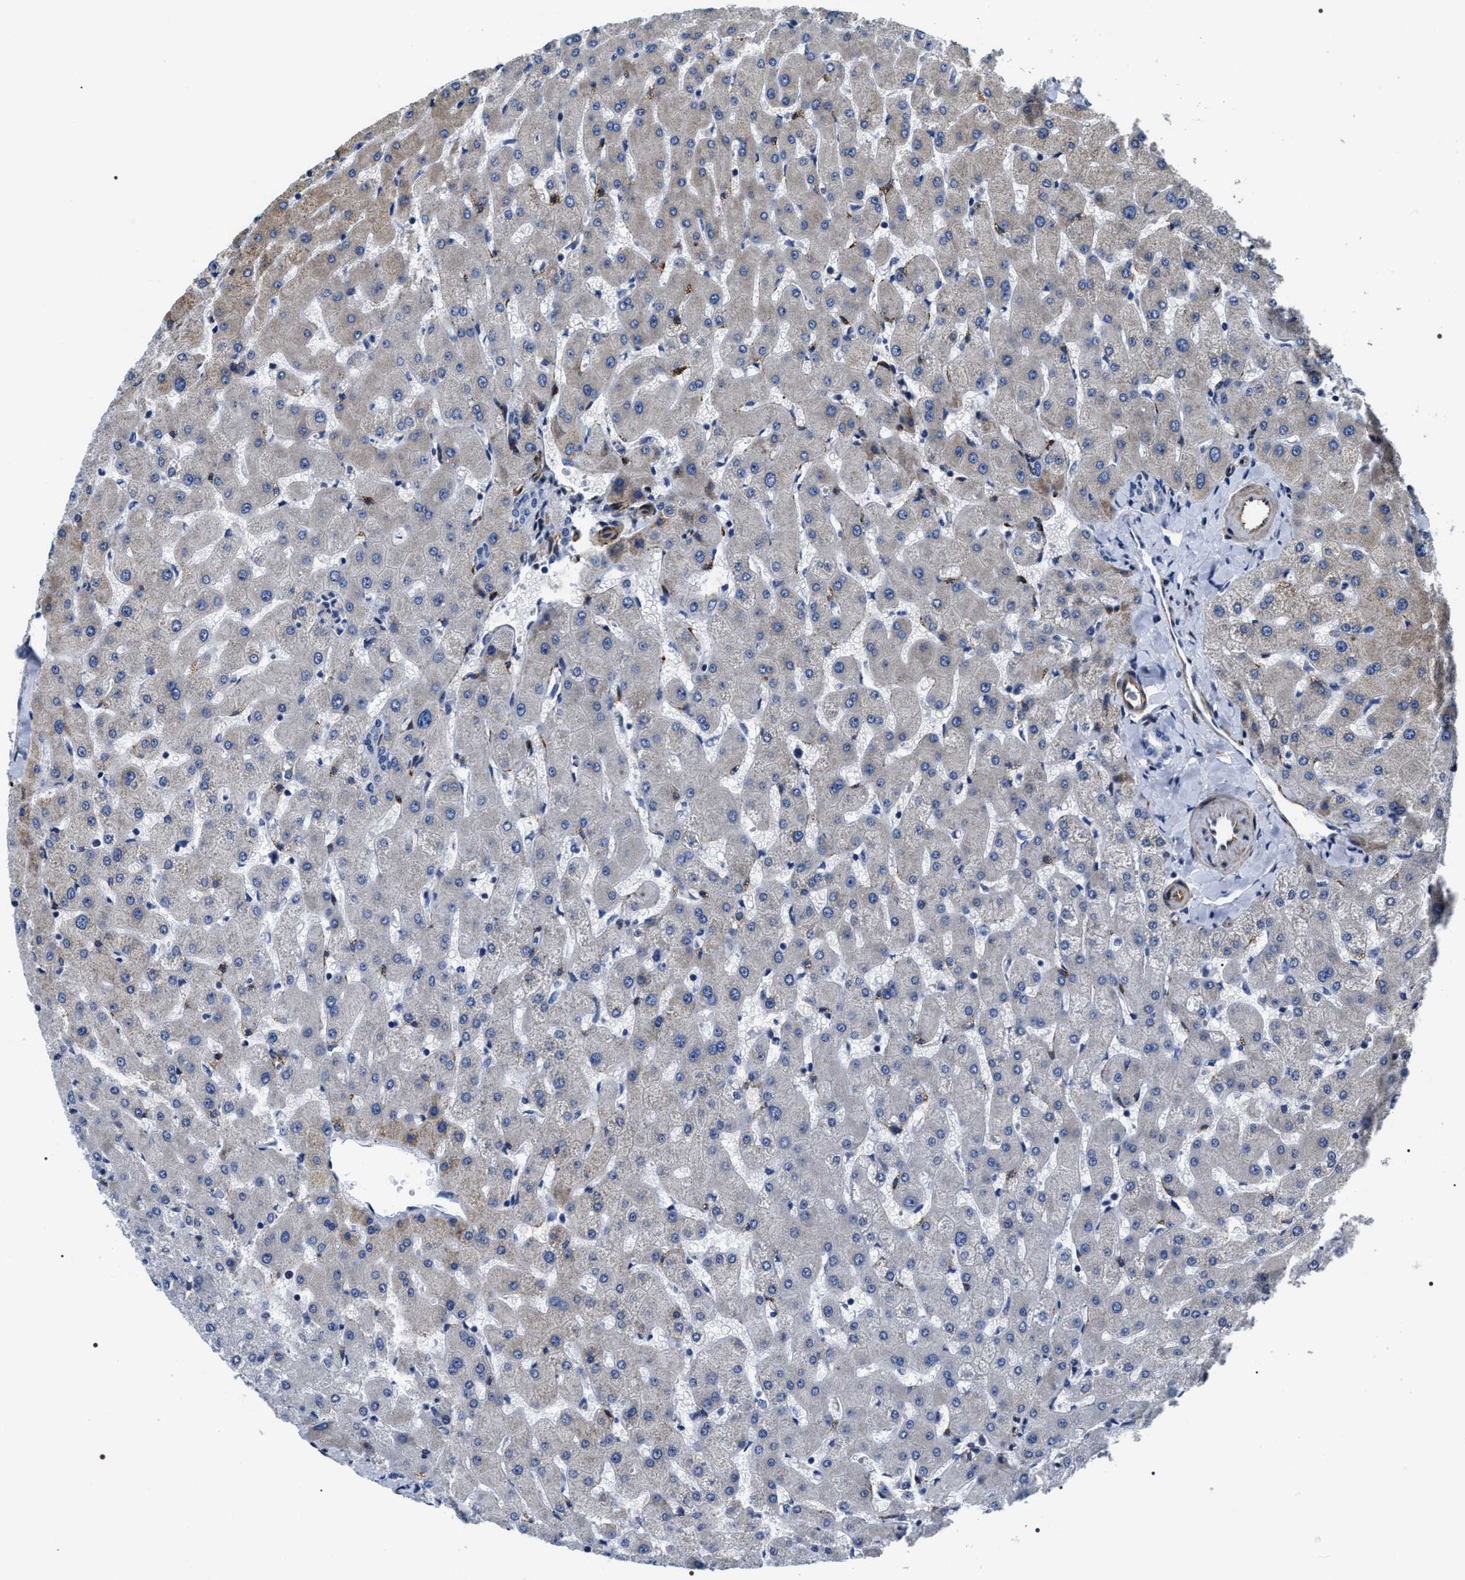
{"staining": {"intensity": "negative", "quantity": "none", "location": "none"}, "tissue": "liver", "cell_type": "Cholangiocytes", "image_type": "normal", "snomed": [{"axis": "morphology", "description": "Normal tissue, NOS"}, {"axis": "topography", "description": "Liver"}], "caption": "IHC histopathology image of benign liver: liver stained with DAB displays no significant protein staining in cholangiocytes. (DAB (3,3'-diaminobenzidine) immunohistochemistry, high magnification).", "gene": "ZC3HAV1L", "patient": {"sex": "female", "age": 63}}